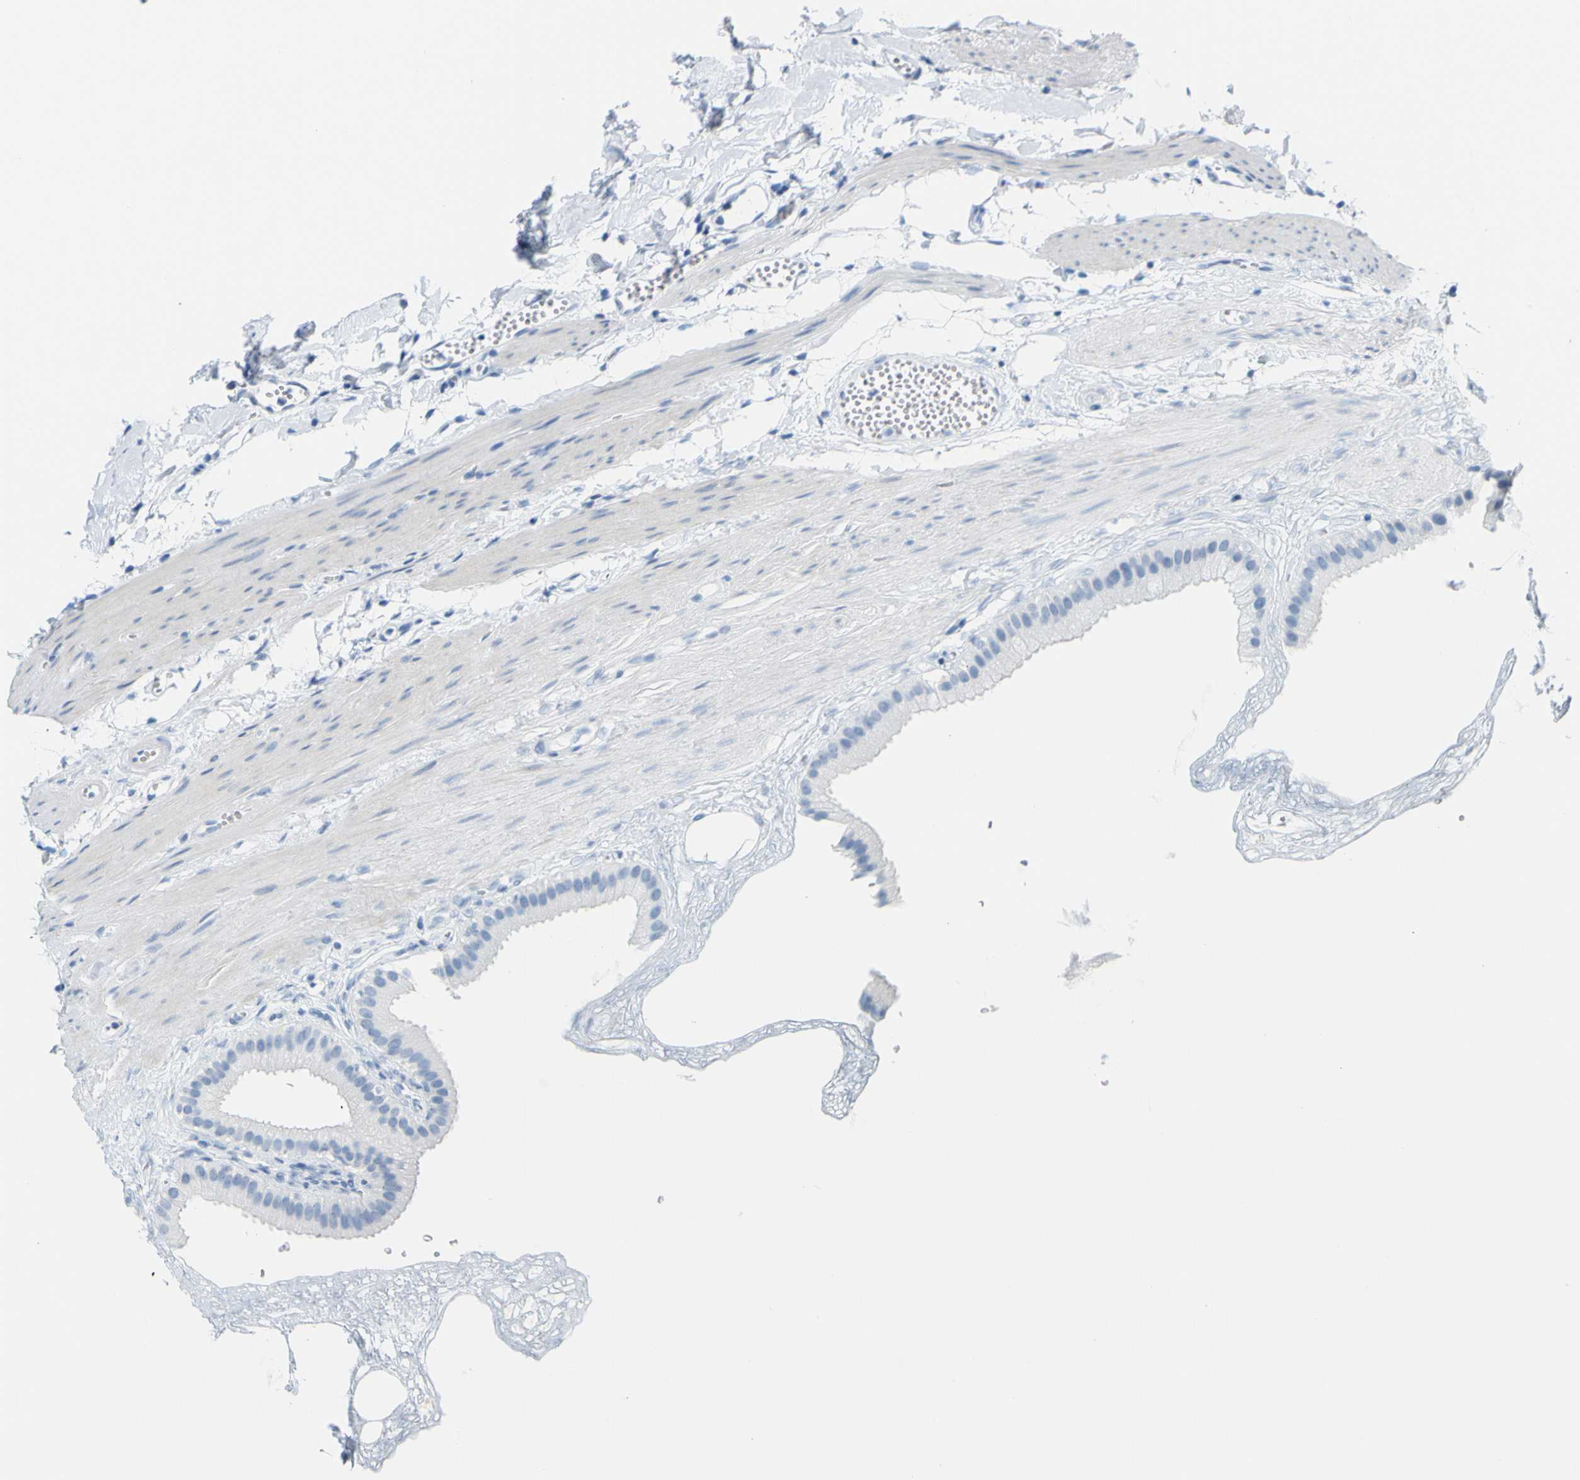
{"staining": {"intensity": "negative", "quantity": "none", "location": "none"}, "tissue": "gallbladder", "cell_type": "Glandular cells", "image_type": "normal", "snomed": [{"axis": "morphology", "description": "Normal tissue, NOS"}, {"axis": "topography", "description": "Gallbladder"}], "caption": "Immunohistochemistry of benign gallbladder reveals no positivity in glandular cells.", "gene": "OPN1SW", "patient": {"sex": "female", "age": 64}}